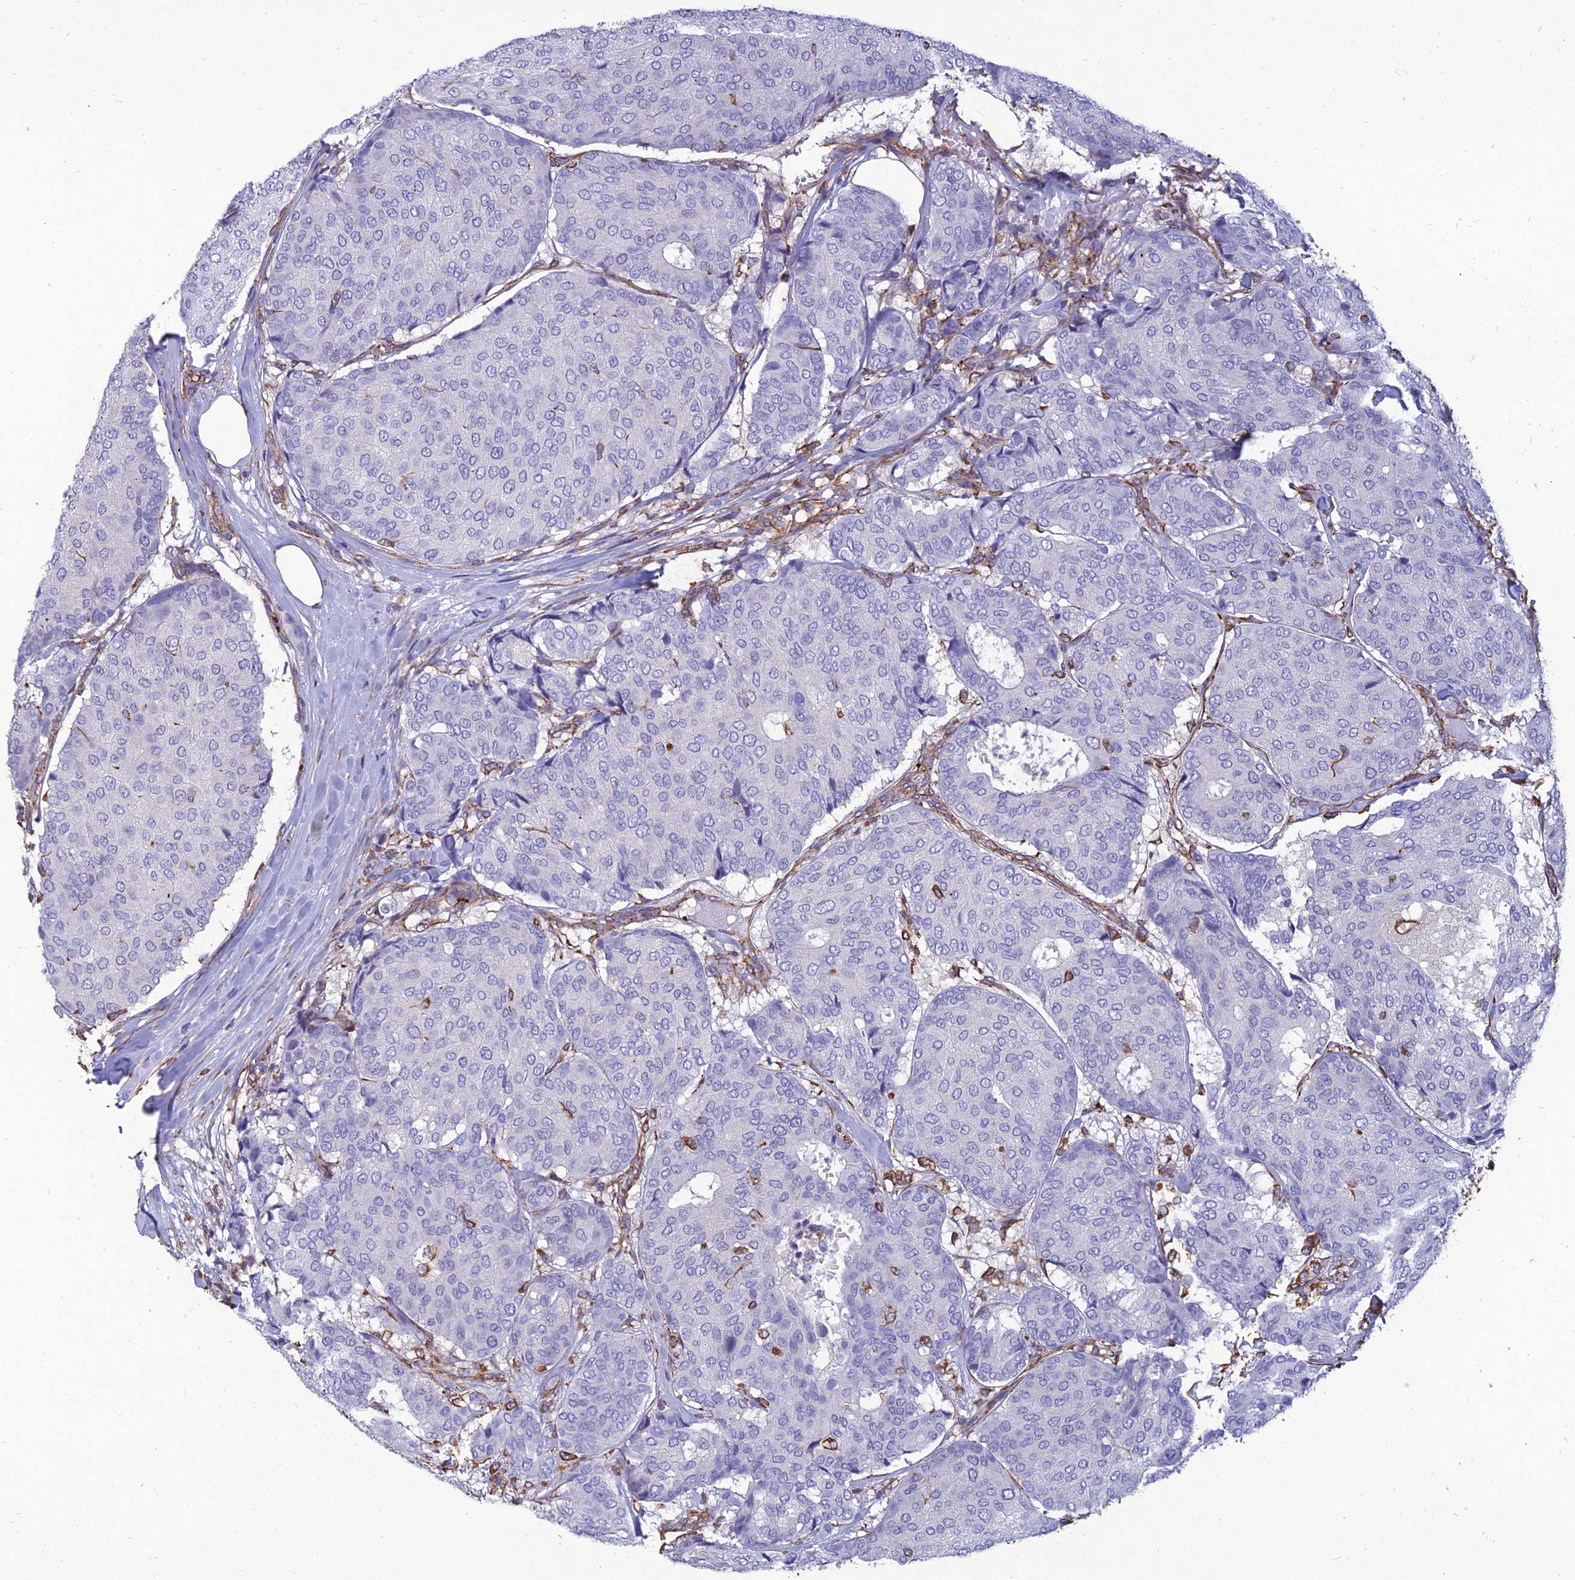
{"staining": {"intensity": "negative", "quantity": "none", "location": "none"}, "tissue": "breast cancer", "cell_type": "Tumor cells", "image_type": "cancer", "snomed": [{"axis": "morphology", "description": "Duct carcinoma"}, {"axis": "topography", "description": "Breast"}], "caption": "Immunohistochemical staining of breast intraductal carcinoma demonstrates no significant expression in tumor cells.", "gene": "PSMD11", "patient": {"sex": "female", "age": 75}}